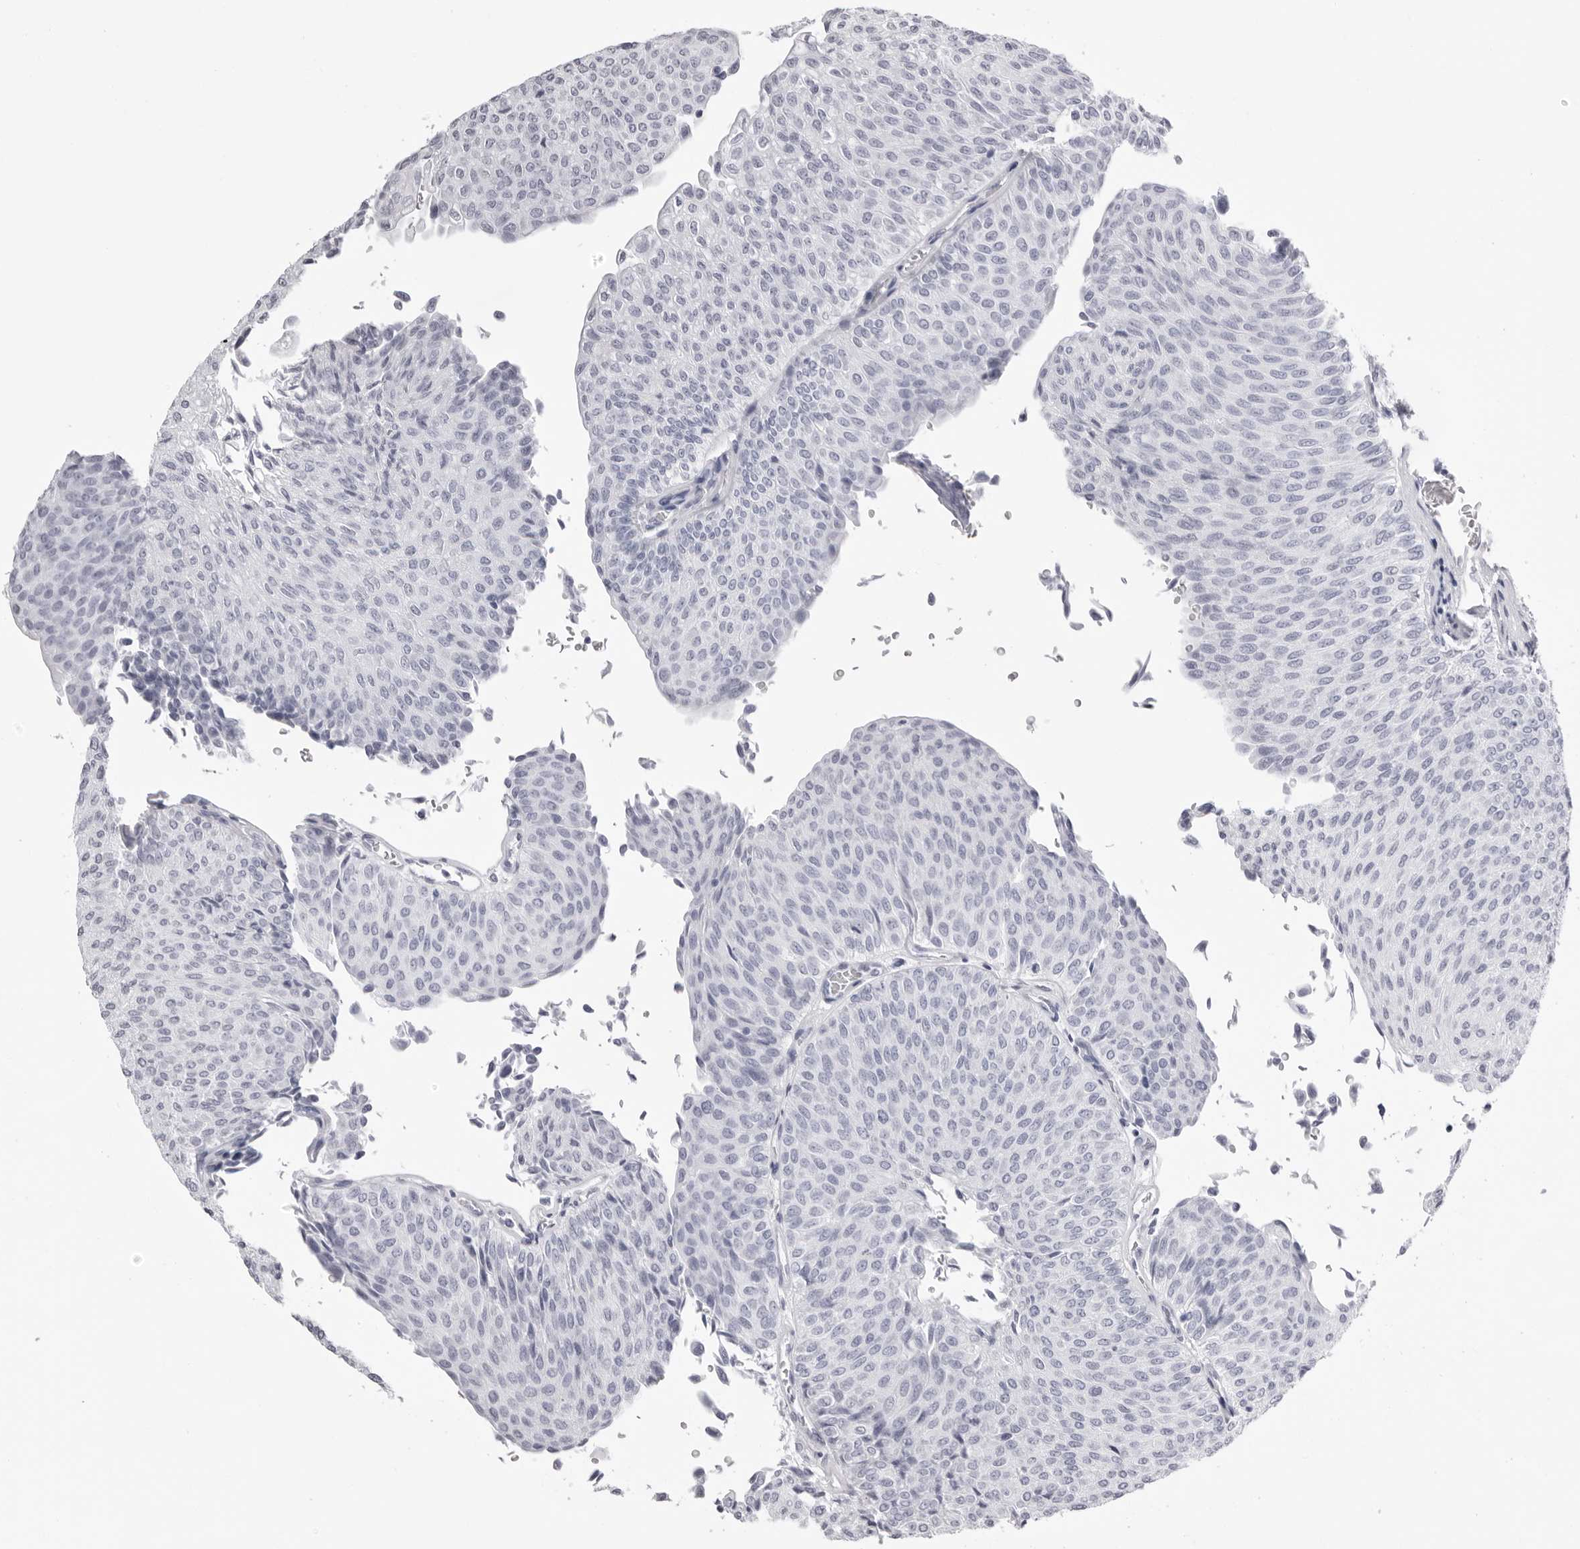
{"staining": {"intensity": "negative", "quantity": "none", "location": "none"}, "tissue": "urothelial cancer", "cell_type": "Tumor cells", "image_type": "cancer", "snomed": [{"axis": "morphology", "description": "Urothelial carcinoma, Low grade"}, {"axis": "topography", "description": "Urinary bladder"}], "caption": "Urothelial carcinoma (low-grade) stained for a protein using IHC exhibits no staining tumor cells.", "gene": "TMOD4", "patient": {"sex": "male", "age": 78}}